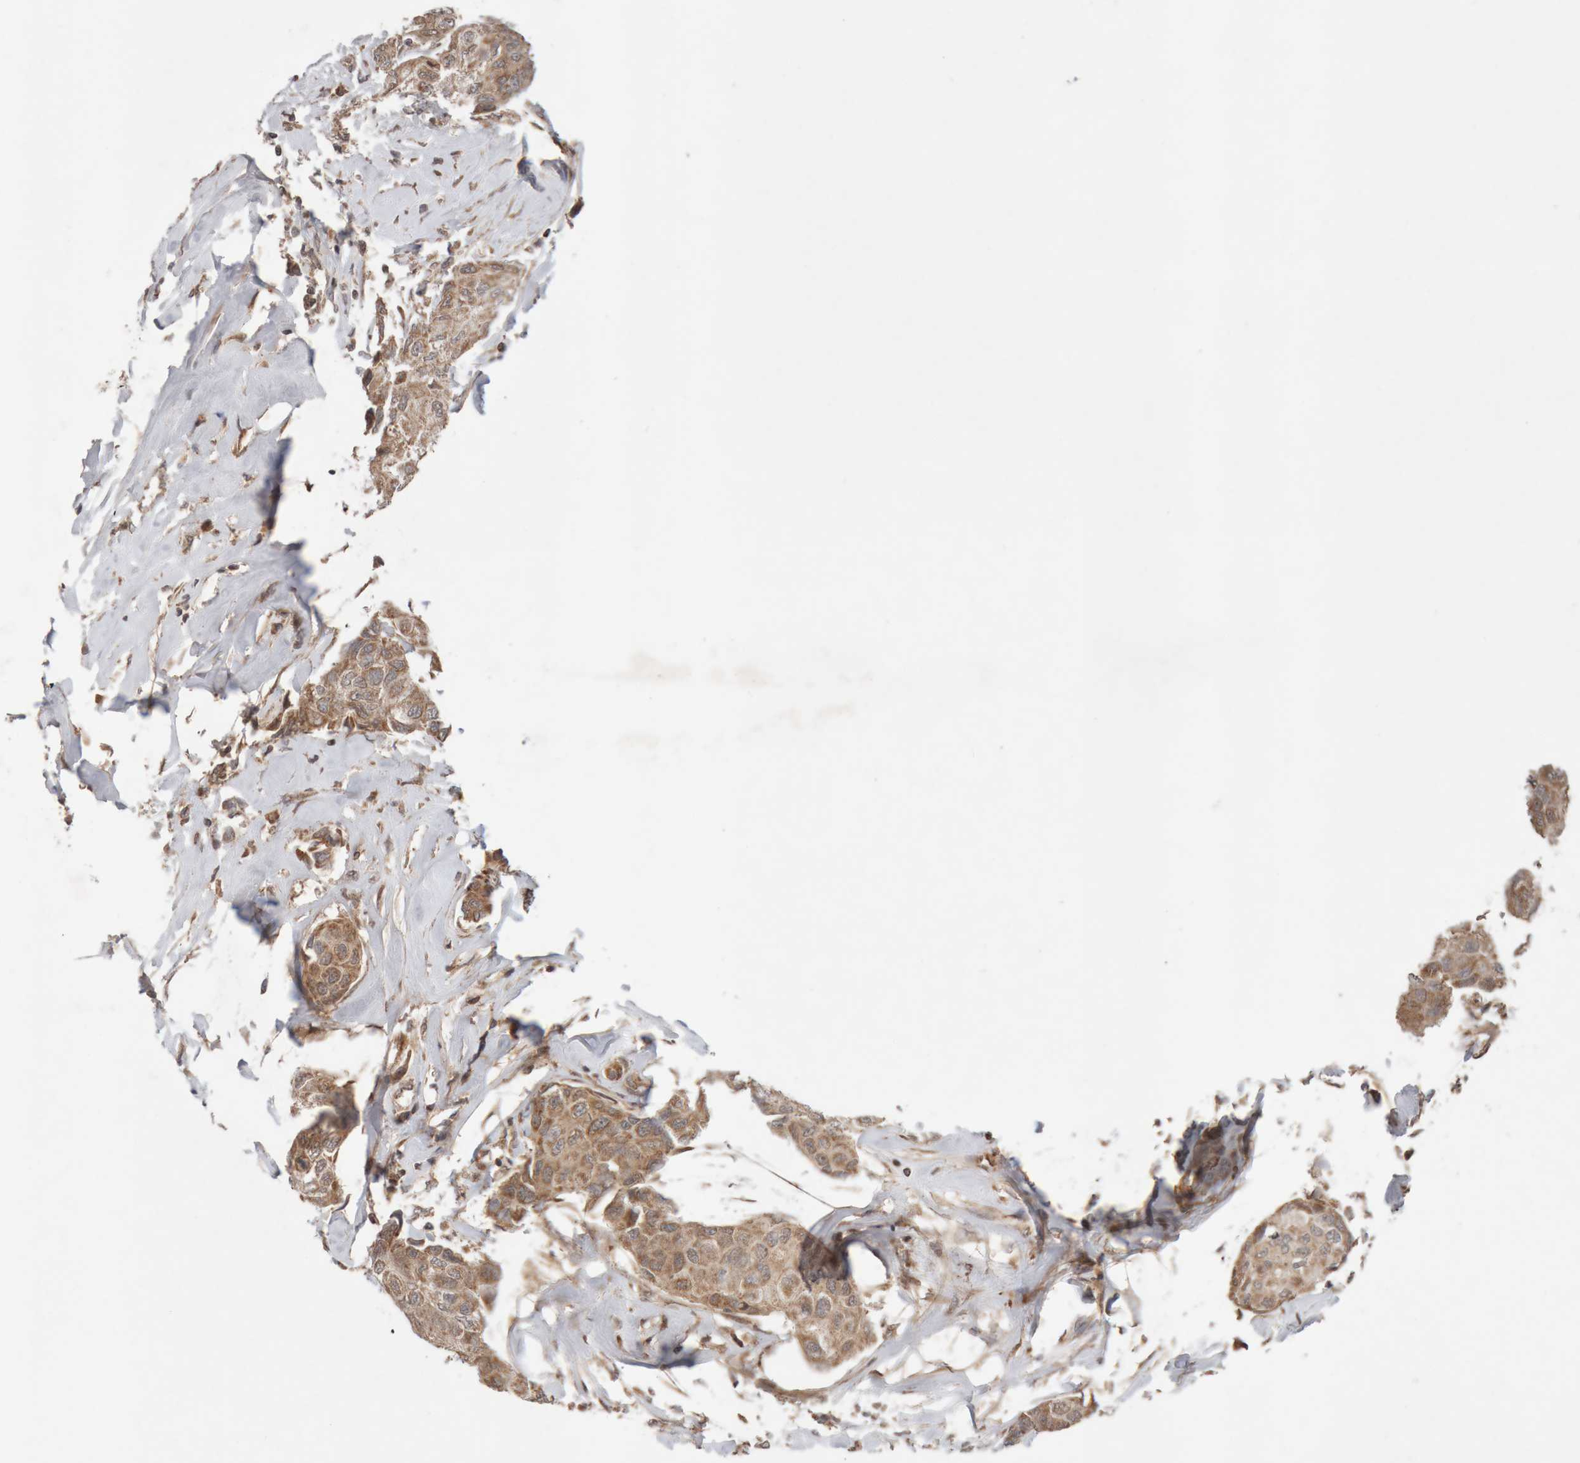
{"staining": {"intensity": "moderate", "quantity": ">75%", "location": "cytoplasmic/membranous"}, "tissue": "breast cancer", "cell_type": "Tumor cells", "image_type": "cancer", "snomed": [{"axis": "morphology", "description": "Duct carcinoma"}, {"axis": "topography", "description": "Breast"}], "caption": "Protein staining demonstrates moderate cytoplasmic/membranous staining in about >75% of tumor cells in breast cancer.", "gene": "KIF21B", "patient": {"sex": "female", "age": 80}}